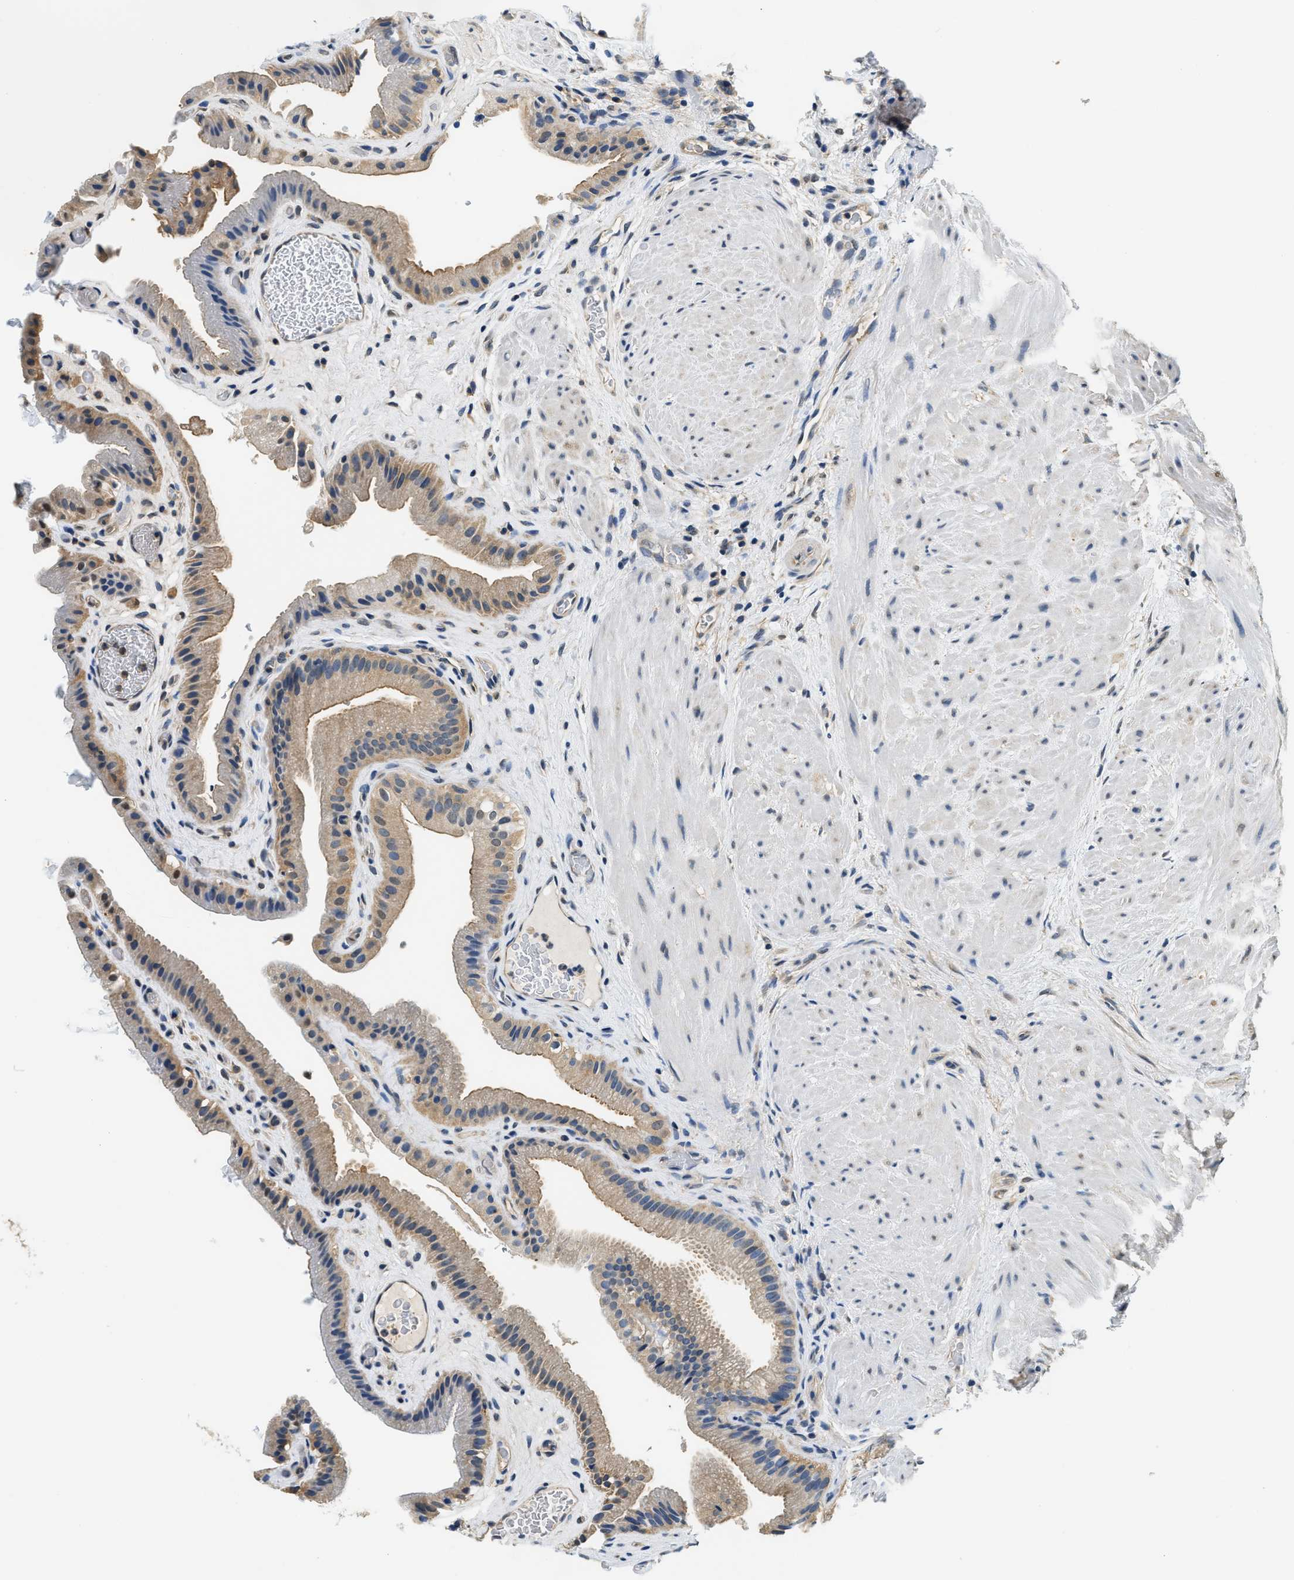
{"staining": {"intensity": "moderate", "quantity": ">75%", "location": "cytoplasmic/membranous"}, "tissue": "gallbladder", "cell_type": "Glandular cells", "image_type": "normal", "snomed": [{"axis": "morphology", "description": "Normal tissue, NOS"}, {"axis": "topography", "description": "Gallbladder"}], "caption": "Immunohistochemistry (IHC) of unremarkable gallbladder exhibits medium levels of moderate cytoplasmic/membranous positivity in about >75% of glandular cells.", "gene": "BCL7C", "patient": {"sex": "male", "age": 49}}